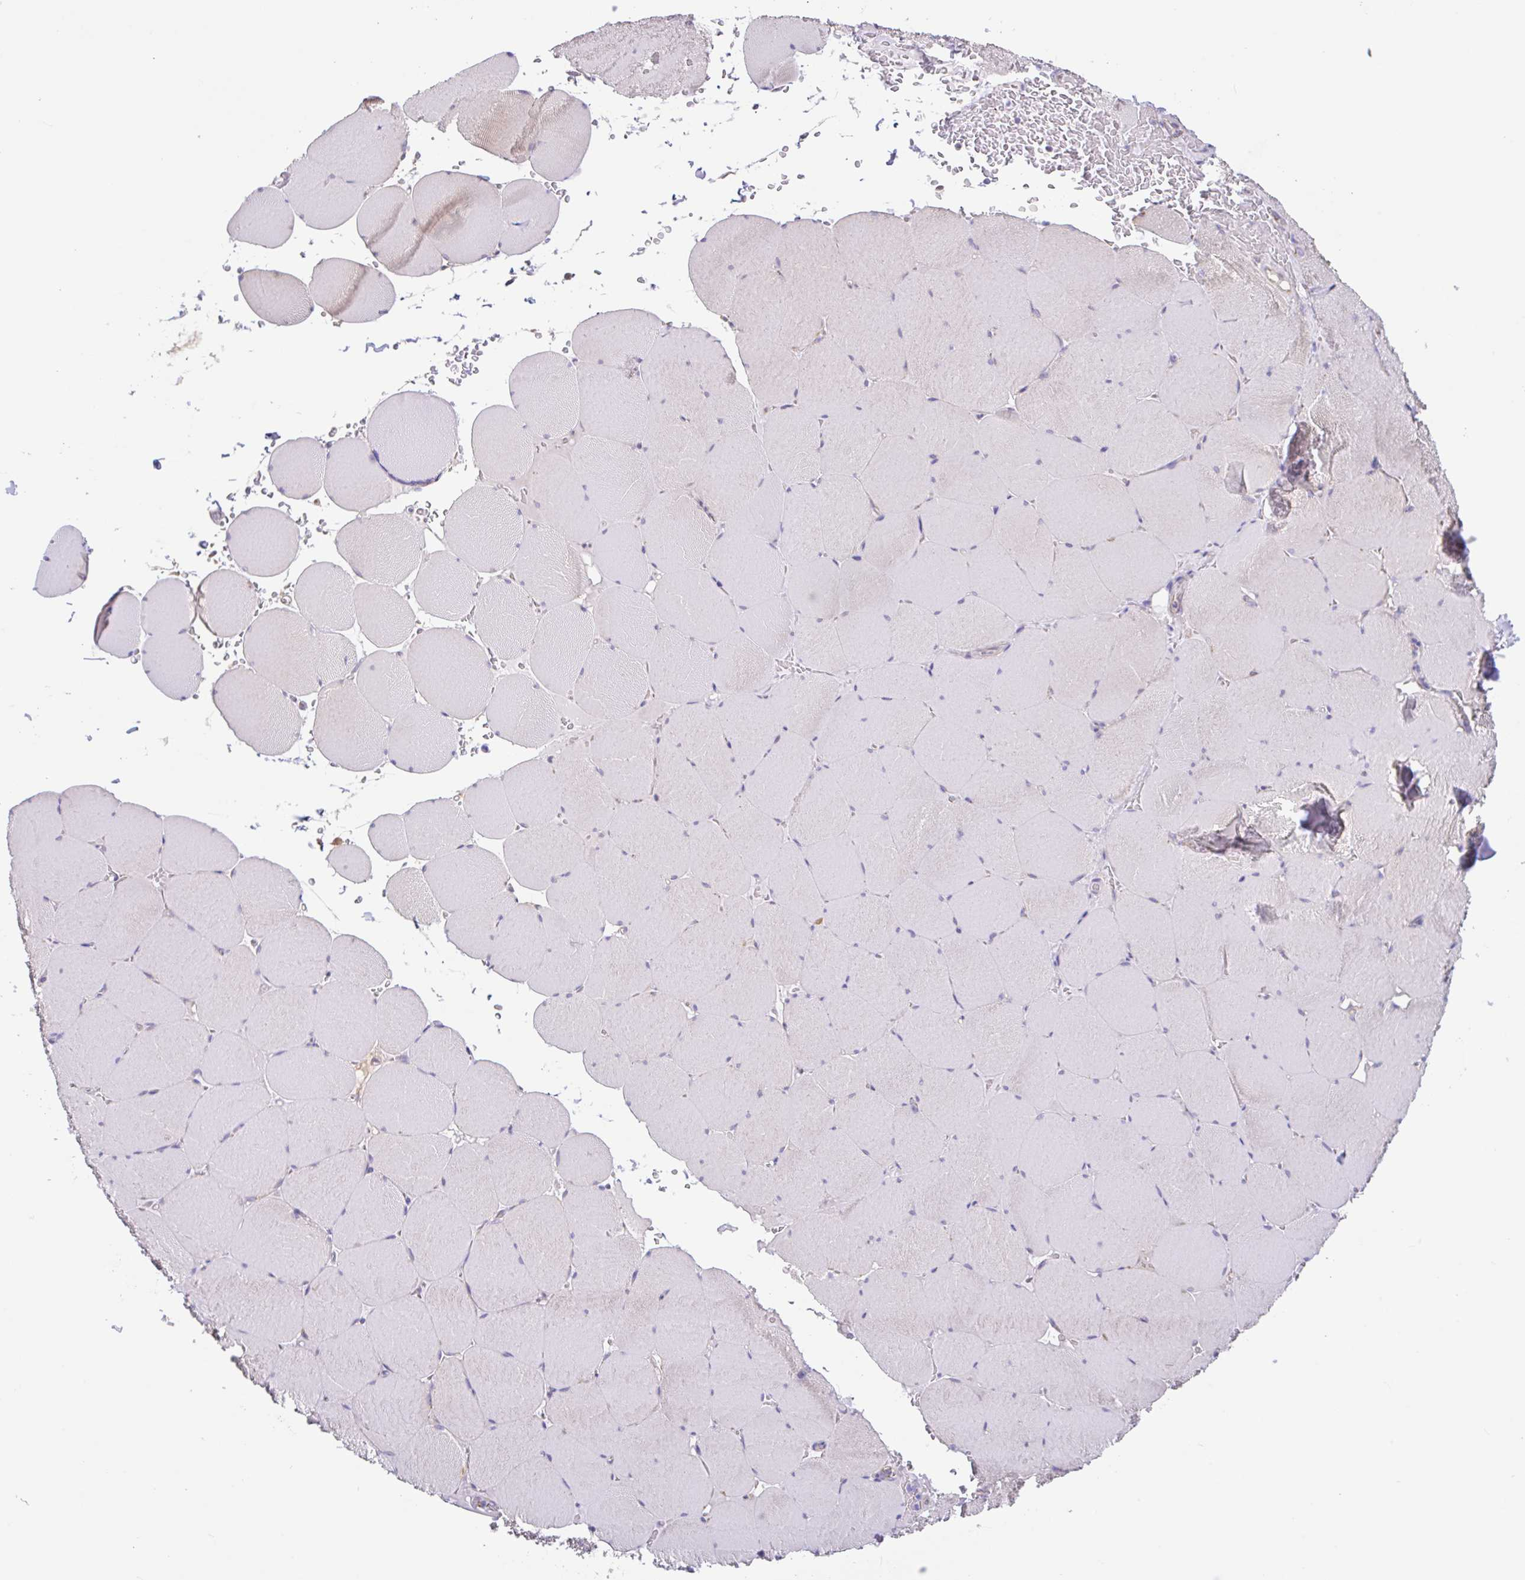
{"staining": {"intensity": "negative", "quantity": "none", "location": "none"}, "tissue": "skeletal muscle", "cell_type": "Myocytes", "image_type": "normal", "snomed": [{"axis": "morphology", "description": "Normal tissue, NOS"}, {"axis": "topography", "description": "Skeletal muscle"}, {"axis": "topography", "description": "Head-Neck"}], "caption": "An IHC image of normal skeletal muscle is shown. There is no staining in myocytes of skeletal muscle.", "gene": "PLCD4", "patient": {"sex": "male", "age": 66}}